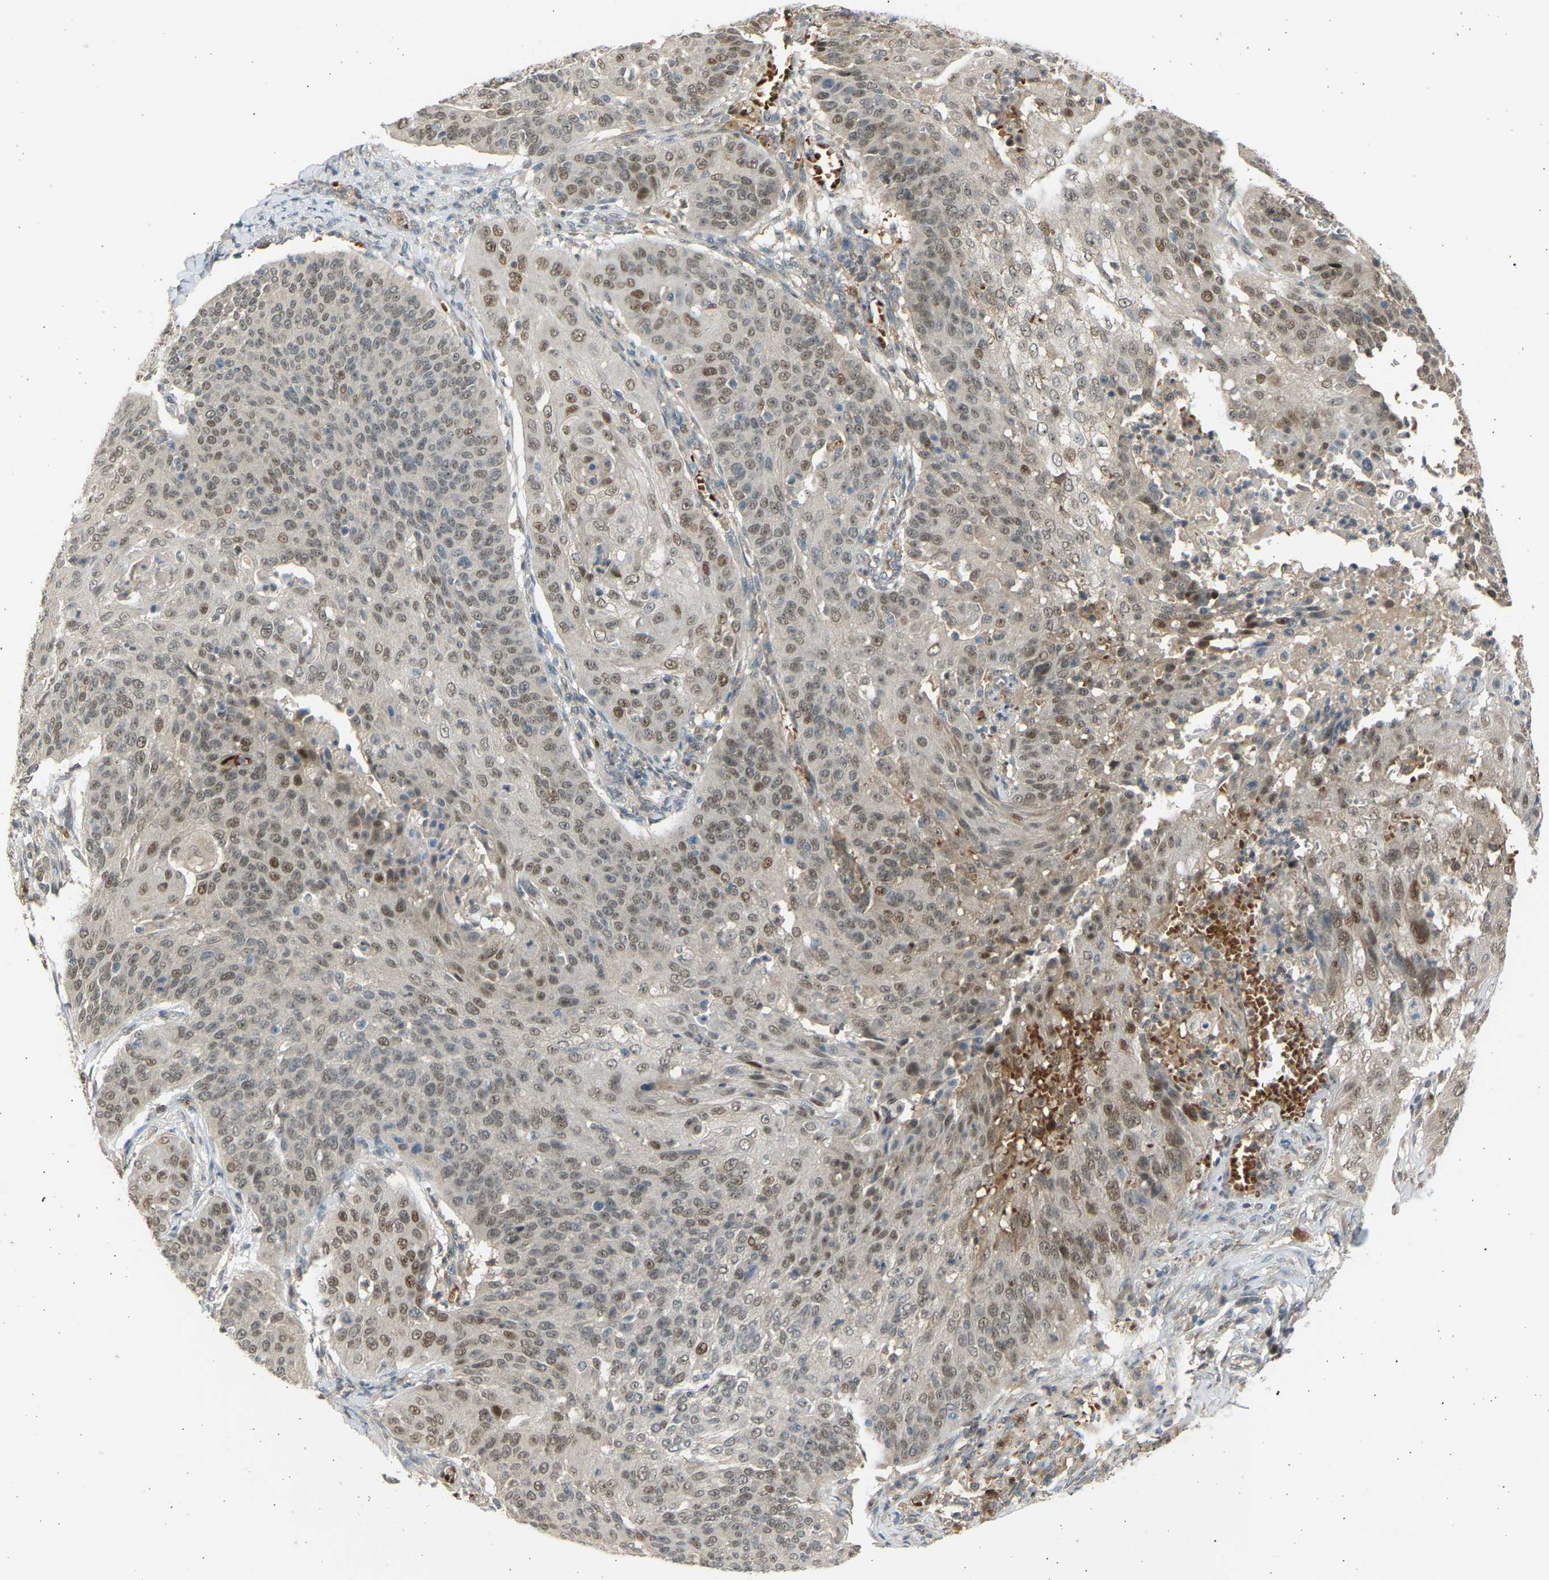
{"staining": {"intensity": "moderate", "quantity": ">75%", "location": "nuclear"}, "tissue": "cervical cancer", "cell_type": "Tumor cells", "image_type": "cancer", "snomed": [{"axis": "morphology", "description": "Squamous cell carcinoma, NOS"}, {"axis": "topography", "description": "Cervix"}], "caption": "High-magnification brightfield microscopy of cervical squamous cell carcinoma stained with DAB (3,3'-diaminobenzidine) (brown) and counterstained with hematoxylin (blue). tumor cells exhibit moderate nuclear positivity is seen in about>75% of cells.", "gene": "BIRC2", "patient": {"sex": "female", "age": 64}}